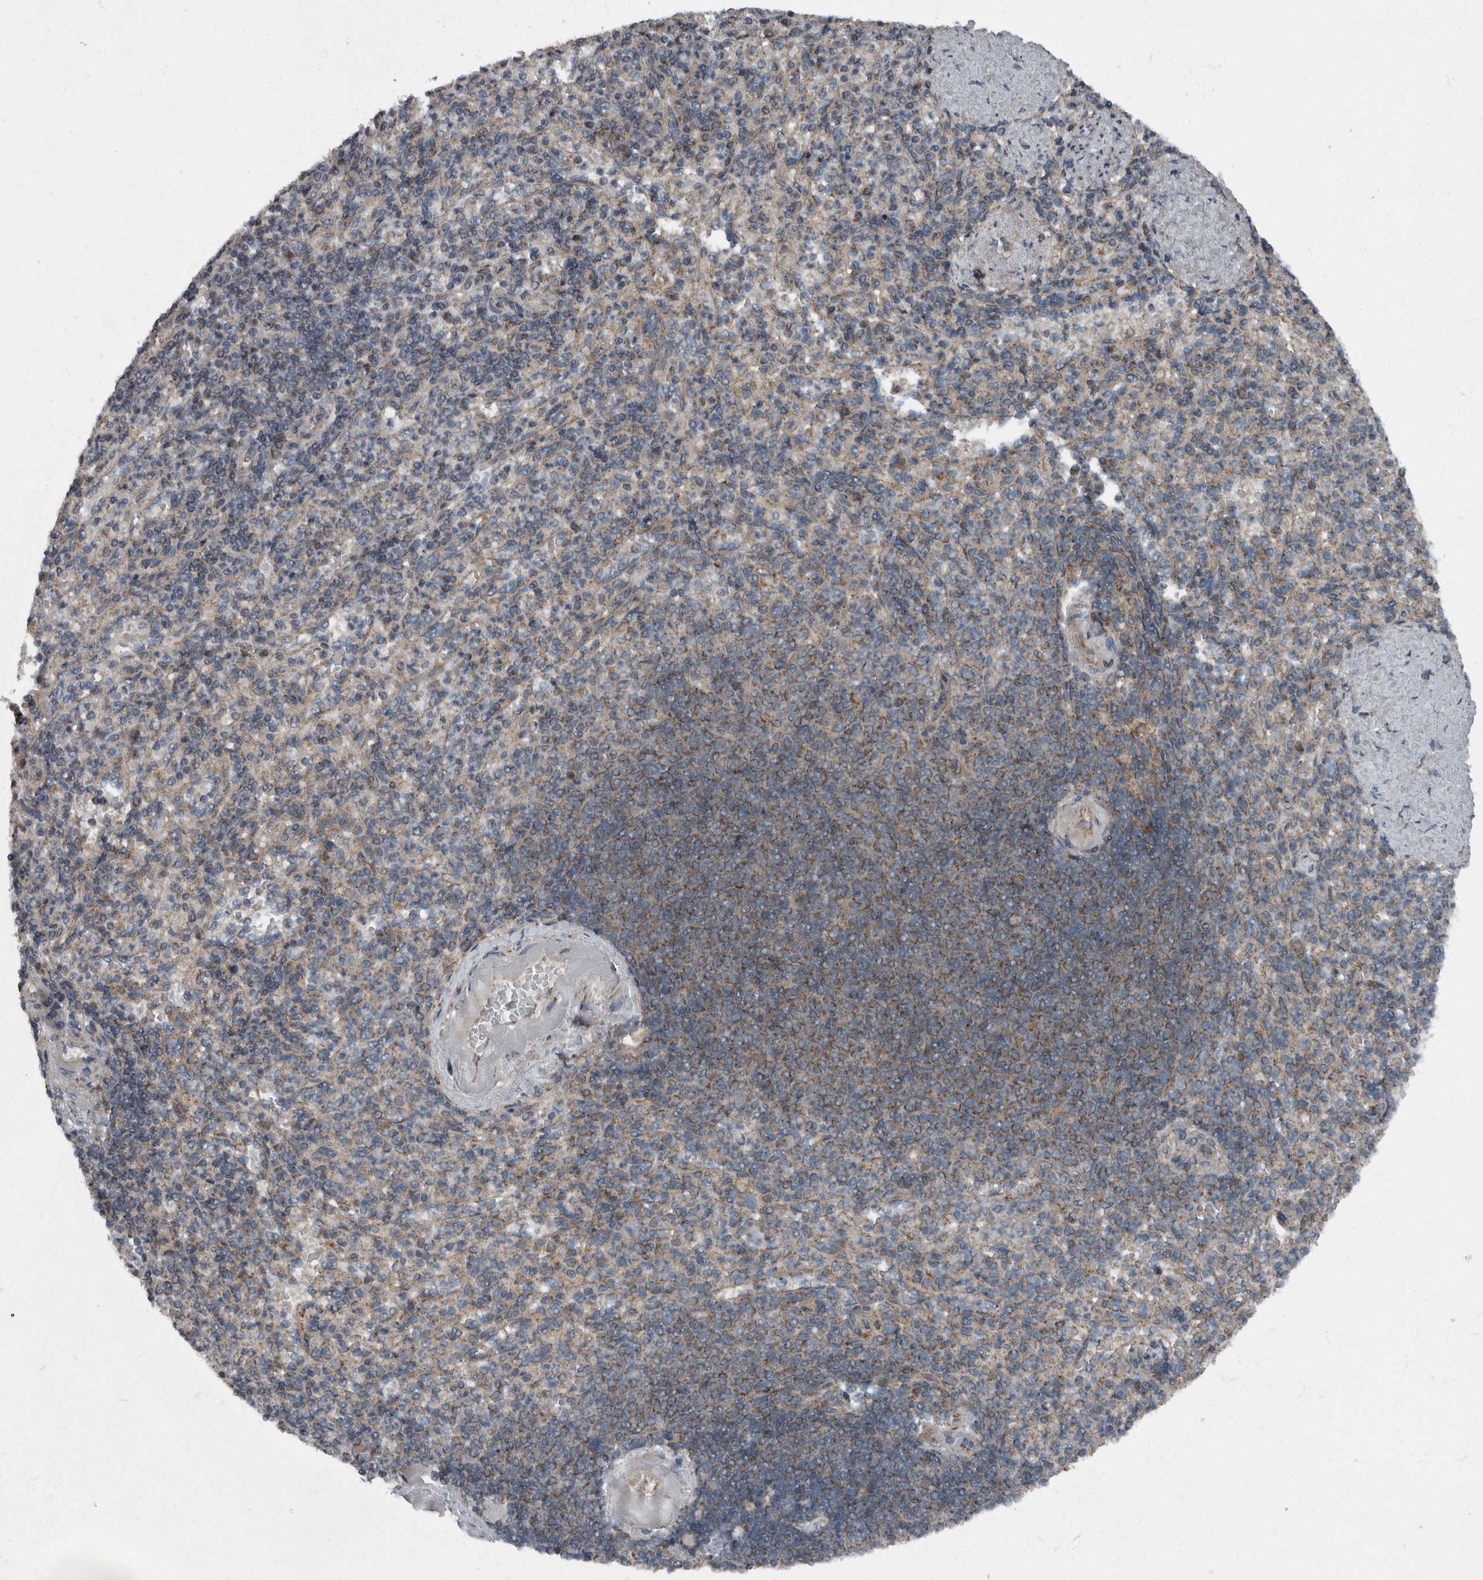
{"staining": {"intensity": "weak", "quantity": "<25%", "location": "cytoplasmic/membranous"}, "tissue": "spleen", "cell_type": "Cells in red pulp", "image_type": "normal", "snomed": [{"axis": "morphology", "description": "Normal tissue, NOS"}, {"axis": "topography", "description": "Spleen"}], "caption": "Protein analysis of normal spleen exhibits no significant positivity in cells in red pulp. (DAB (3,3'-diaminobenzidine) immunohistochemistry with hematoxylin counter stain).", "gene": "RABGGTB", "patient": {"sex": "female", "age": 74}}